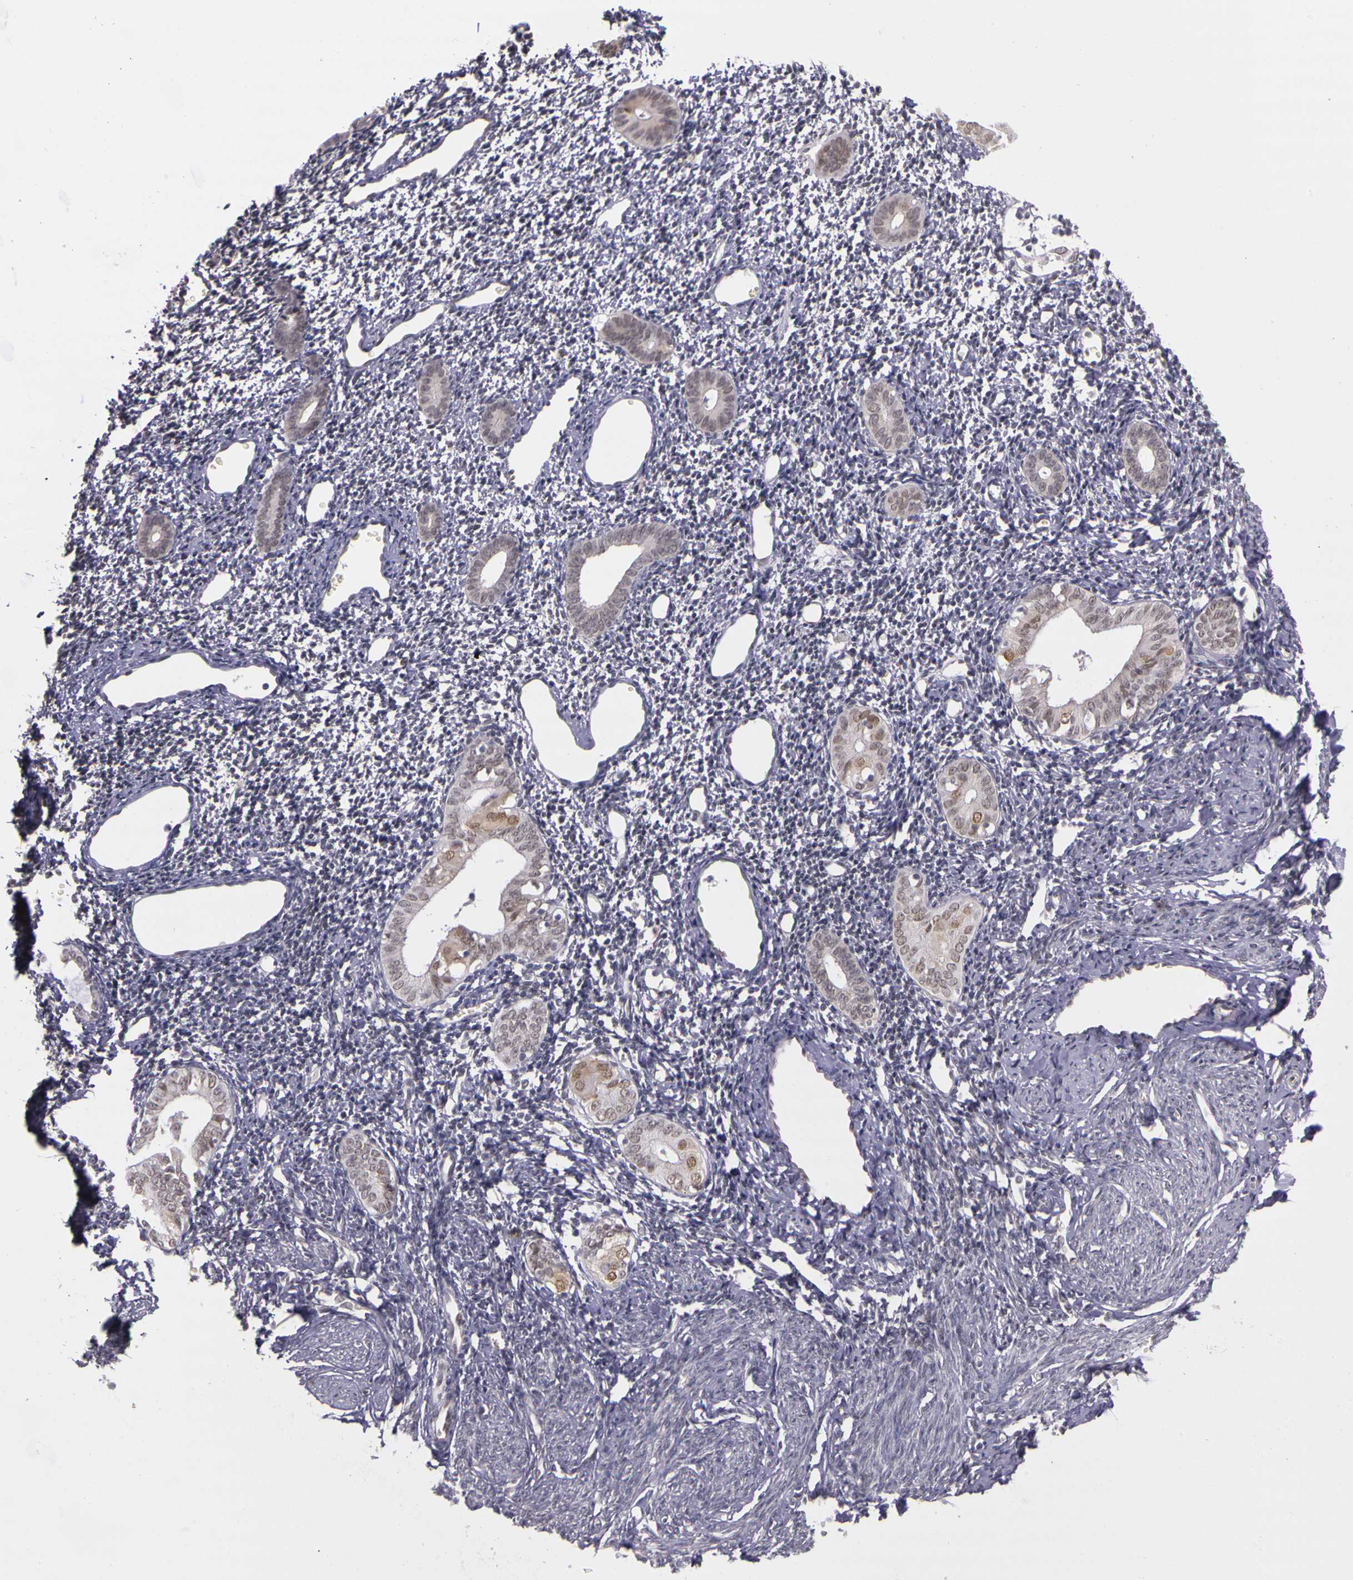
{"staining": {"intensity": "weak", "quantity": "<25%", "location": "nuclear"}, "tissue": "endometrium", "cell_type": "Cells in endometrial stroma", "image_type": "normal", "snomed": [{"axis": "morphology", "description": "Normal tissue, NOS"}, {"axis": "morphology", "description": "Neoplasm, benign, NOS"}, {"axis": "topography", "description": "Uterus"}], "caption": "The image reveals no significant positivity in cells in endometrial stroma of endometrium.", "gene": "WDR13", "patient": {"sex": "female", "age": 55}}